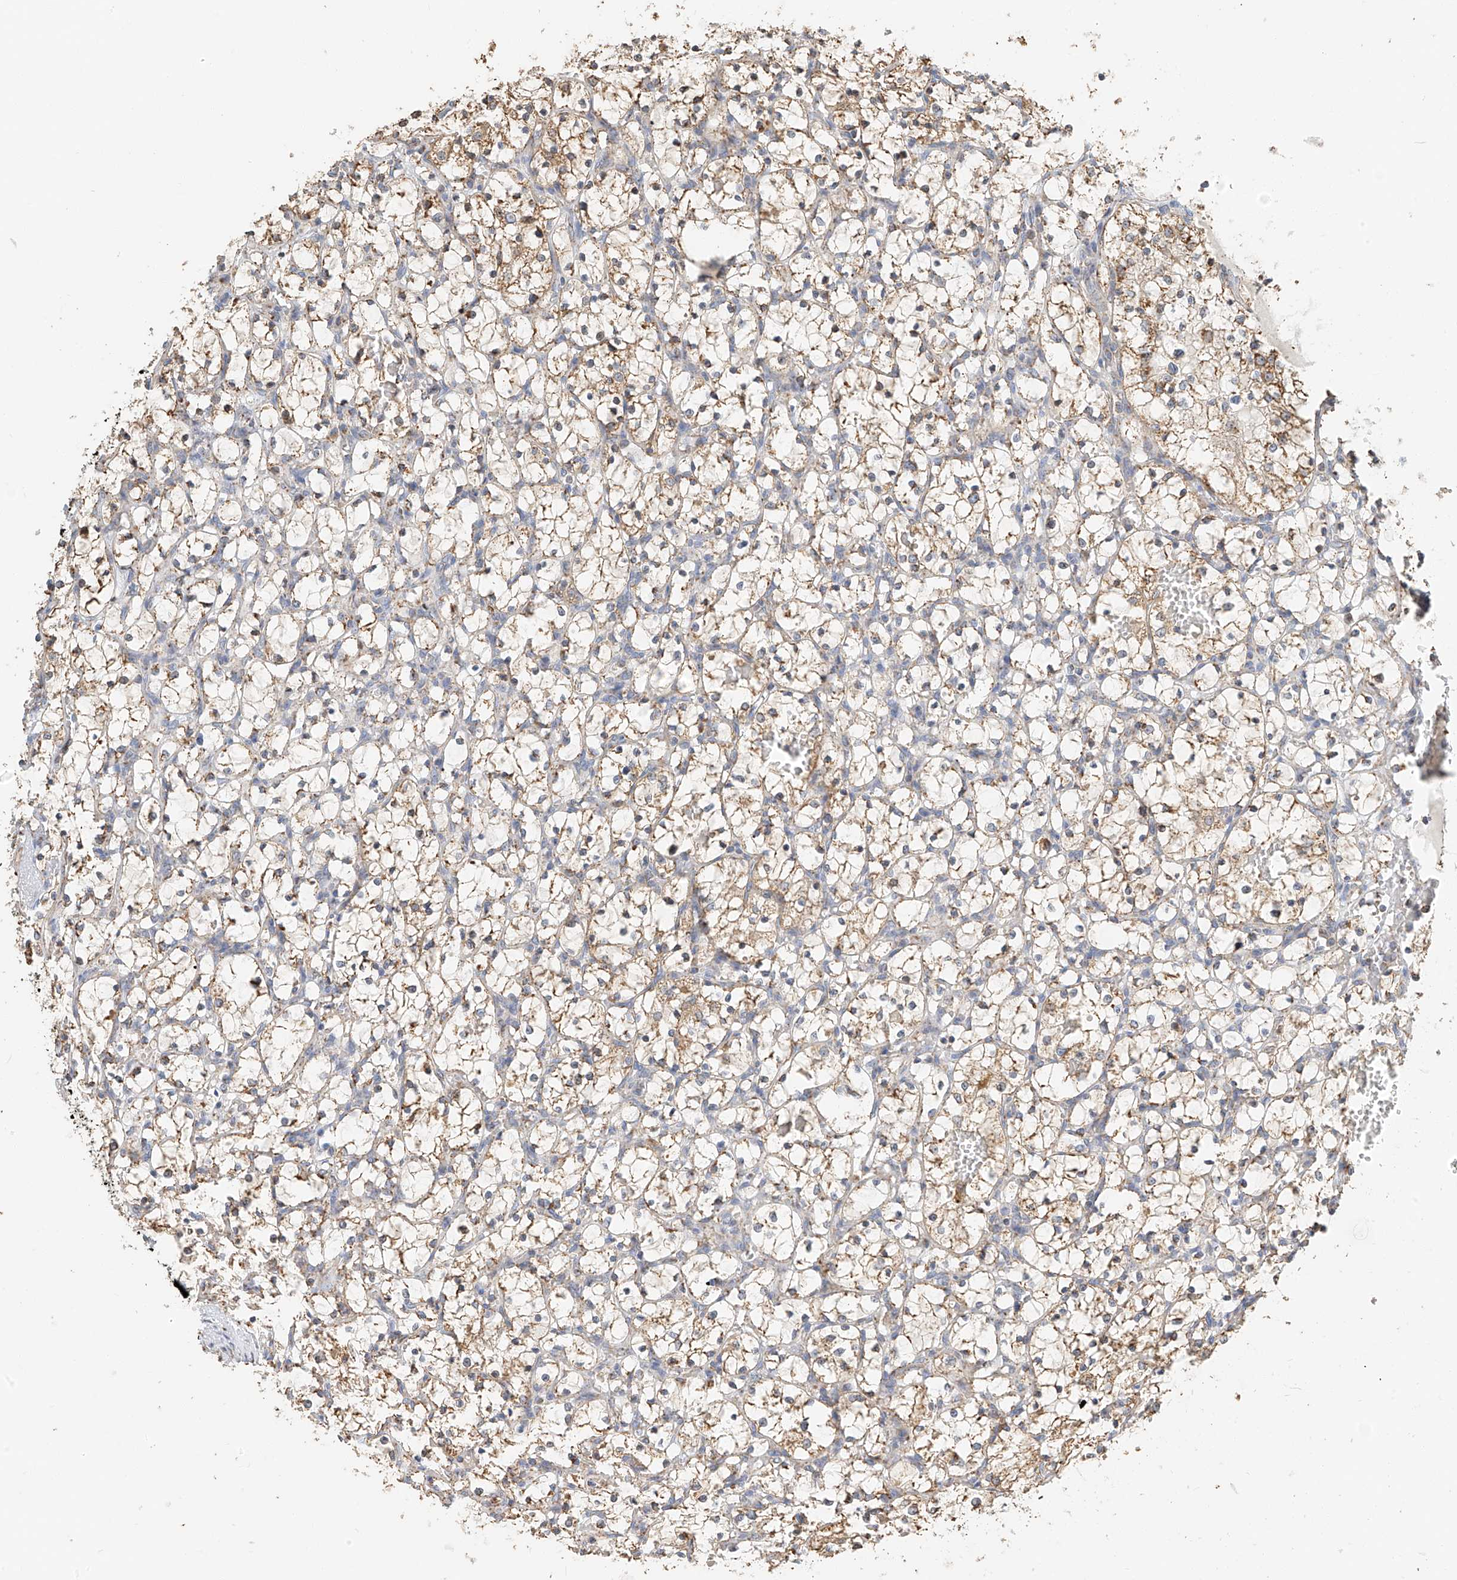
{"staining": {"intensity": "weak", "quantity": ">75%", "location": "cytoplasmic/membranous"}, "tissue": "renal cancer", "cell_type": "Tumor cells", "image_type": "cancer", "snomed": [{"axis": "morphology", "description": "Adenocarcinoma, NOS"}, {"axis": "topography", "description": "Kidney"}], "caption": "The micrograph displays a brown stain indicating the presence of a protein in the cytoplasmic/membranous of tumor cells in renal cancer. Nuclei are stained in blue.", "gene": "YIPF7", "patient": {"sex": "female", "age": 69}}